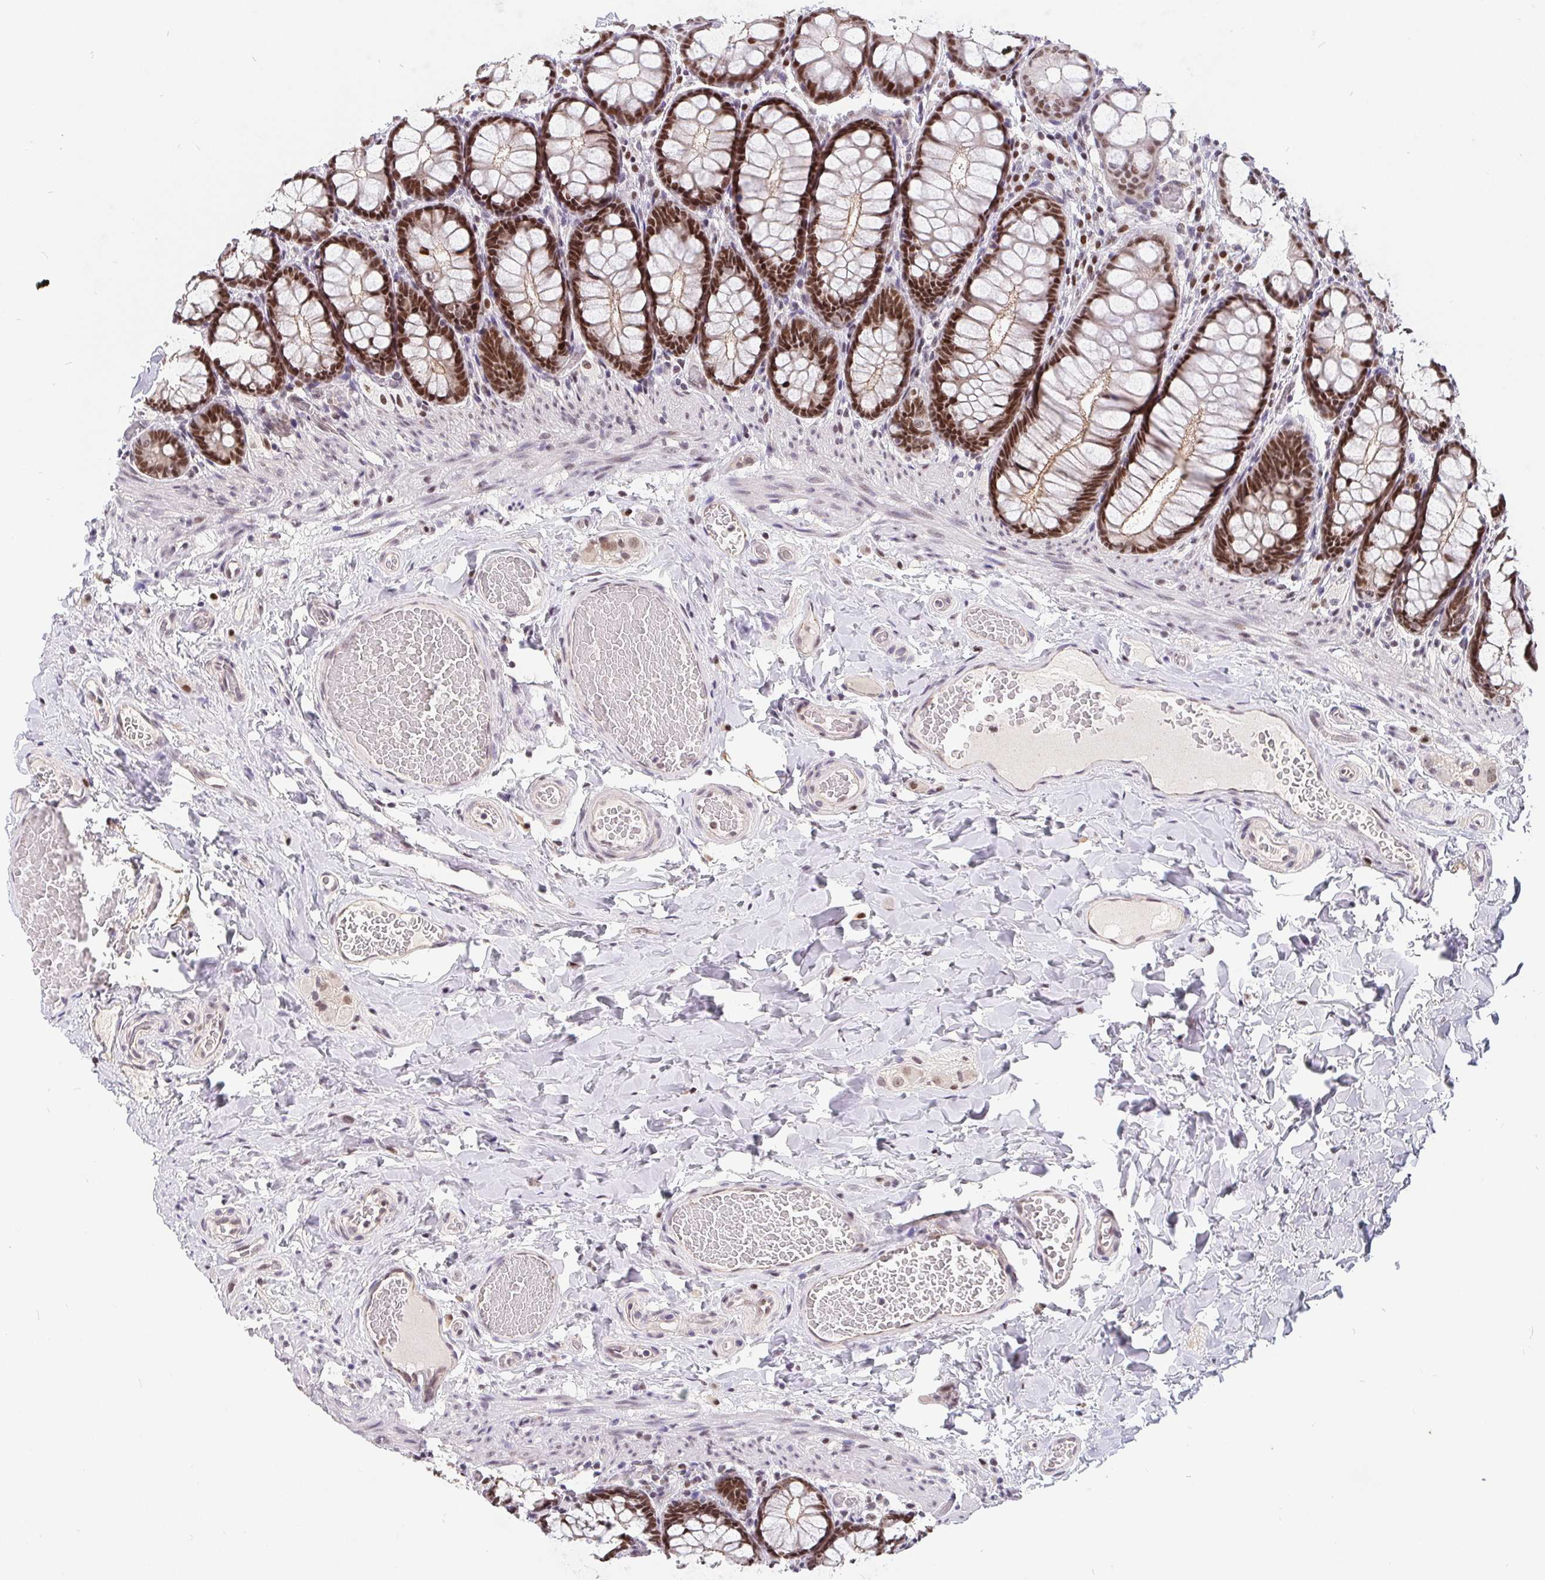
{"staining": {"intensity": "moderate", "quantity": ">75%", "location": "nuclear"}, "tissue": "colon", "cell_type": "Endothelial cells", "image_type": "normal", "snomed": [{"axis": "morphology", "description": "Normal tissue, NOS"}, {"axis": "topography", "description": "Colon"}], "caption": "The histopathology image reveals staining of benign colon, revealing moderate nuclear protein positivity (brown color) within endothelial cells. (brown staining indicates protein expression, while blue staining denotes nuclei).", "gene": "POU2F1", "patient": {"sex": "male", "age": 47}}